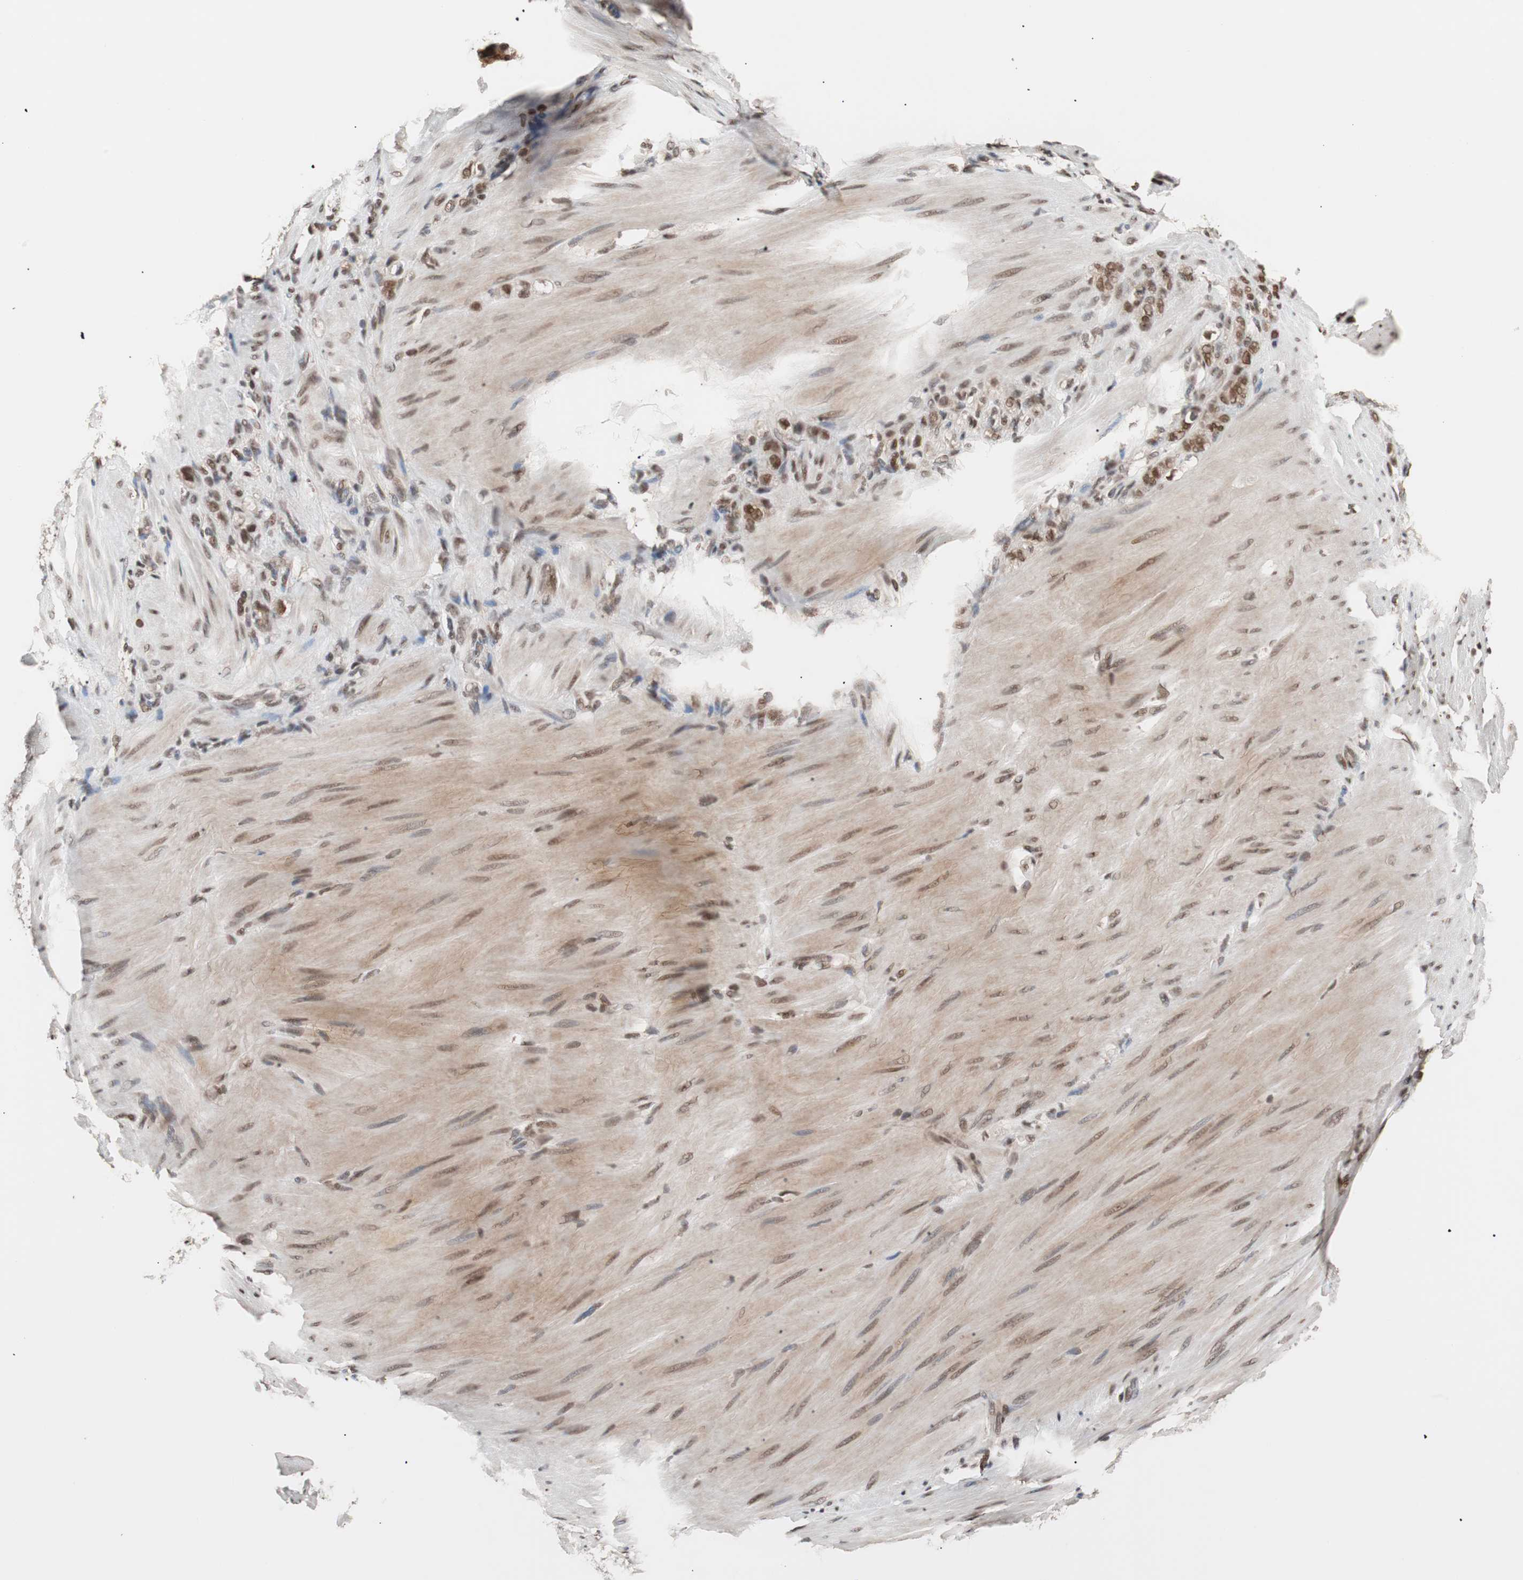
{"staining": {"intensity": "moderate", "quantity": ">75%", "location": "nuclear"}, "tissue": "stomach cancer", "cell_type": "Tumor cells", "image_type": "cancer", "snomed": [{"axis": "morphology", "description": "Adenocarcinoma, NOS"}, {"axis": "topography", "description": "Stomach"}], "caption": "Approximately >75% of tumor cells in human stomach cancer (adenocarcinoma) show moderate nuclear protein positivity as visualized by brown immunohistochemical staining.", "gene": "CHAMP1", "patient": {"sex": "male", "age": 82}}